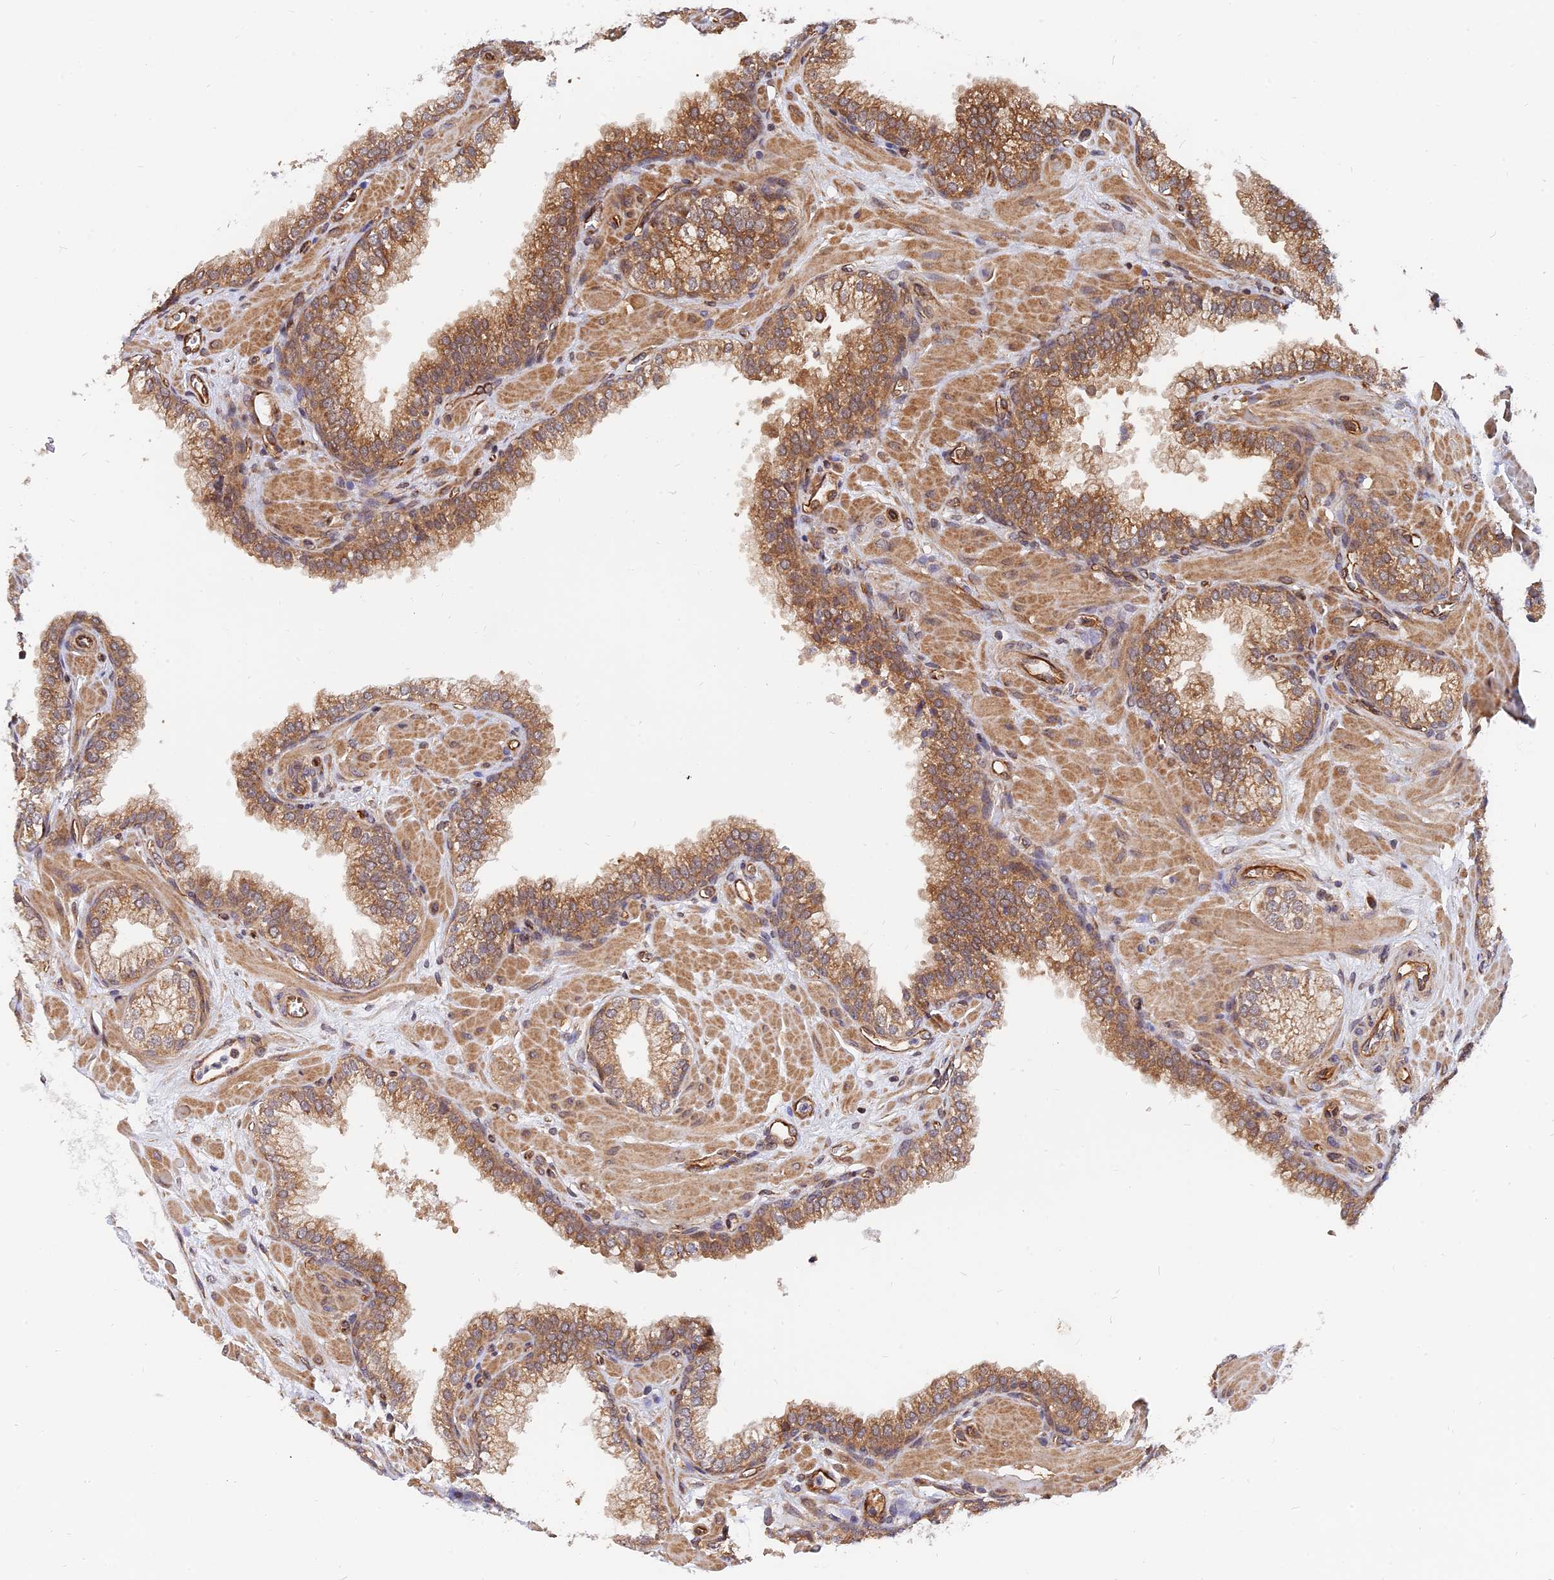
{"staining": {"intensity": "moderate", "quantity": ">75%", "location": "cytoplasmic/membranous"}, "tissue": "prostate", "cell_type": "Glandular cells", "image_type": "normal", "snomed": [{"axis": "morphology", "description": "Normal tissue, NOS"}, {"axis": "morphology", "description": "Urothelial carcinoma, Low grade"}, {"axis": "topography", "description": "Urinary bladder"}, {"axis": "topography", "description": "Prostate"}], "caption": "IHC of normal human prostate exhibits medium levels of moderate cytoplasmic/membranous expression in about >75% of glandular cells.", "gene": "WDR41", "patient": {"sex": "male", "age": 60}}